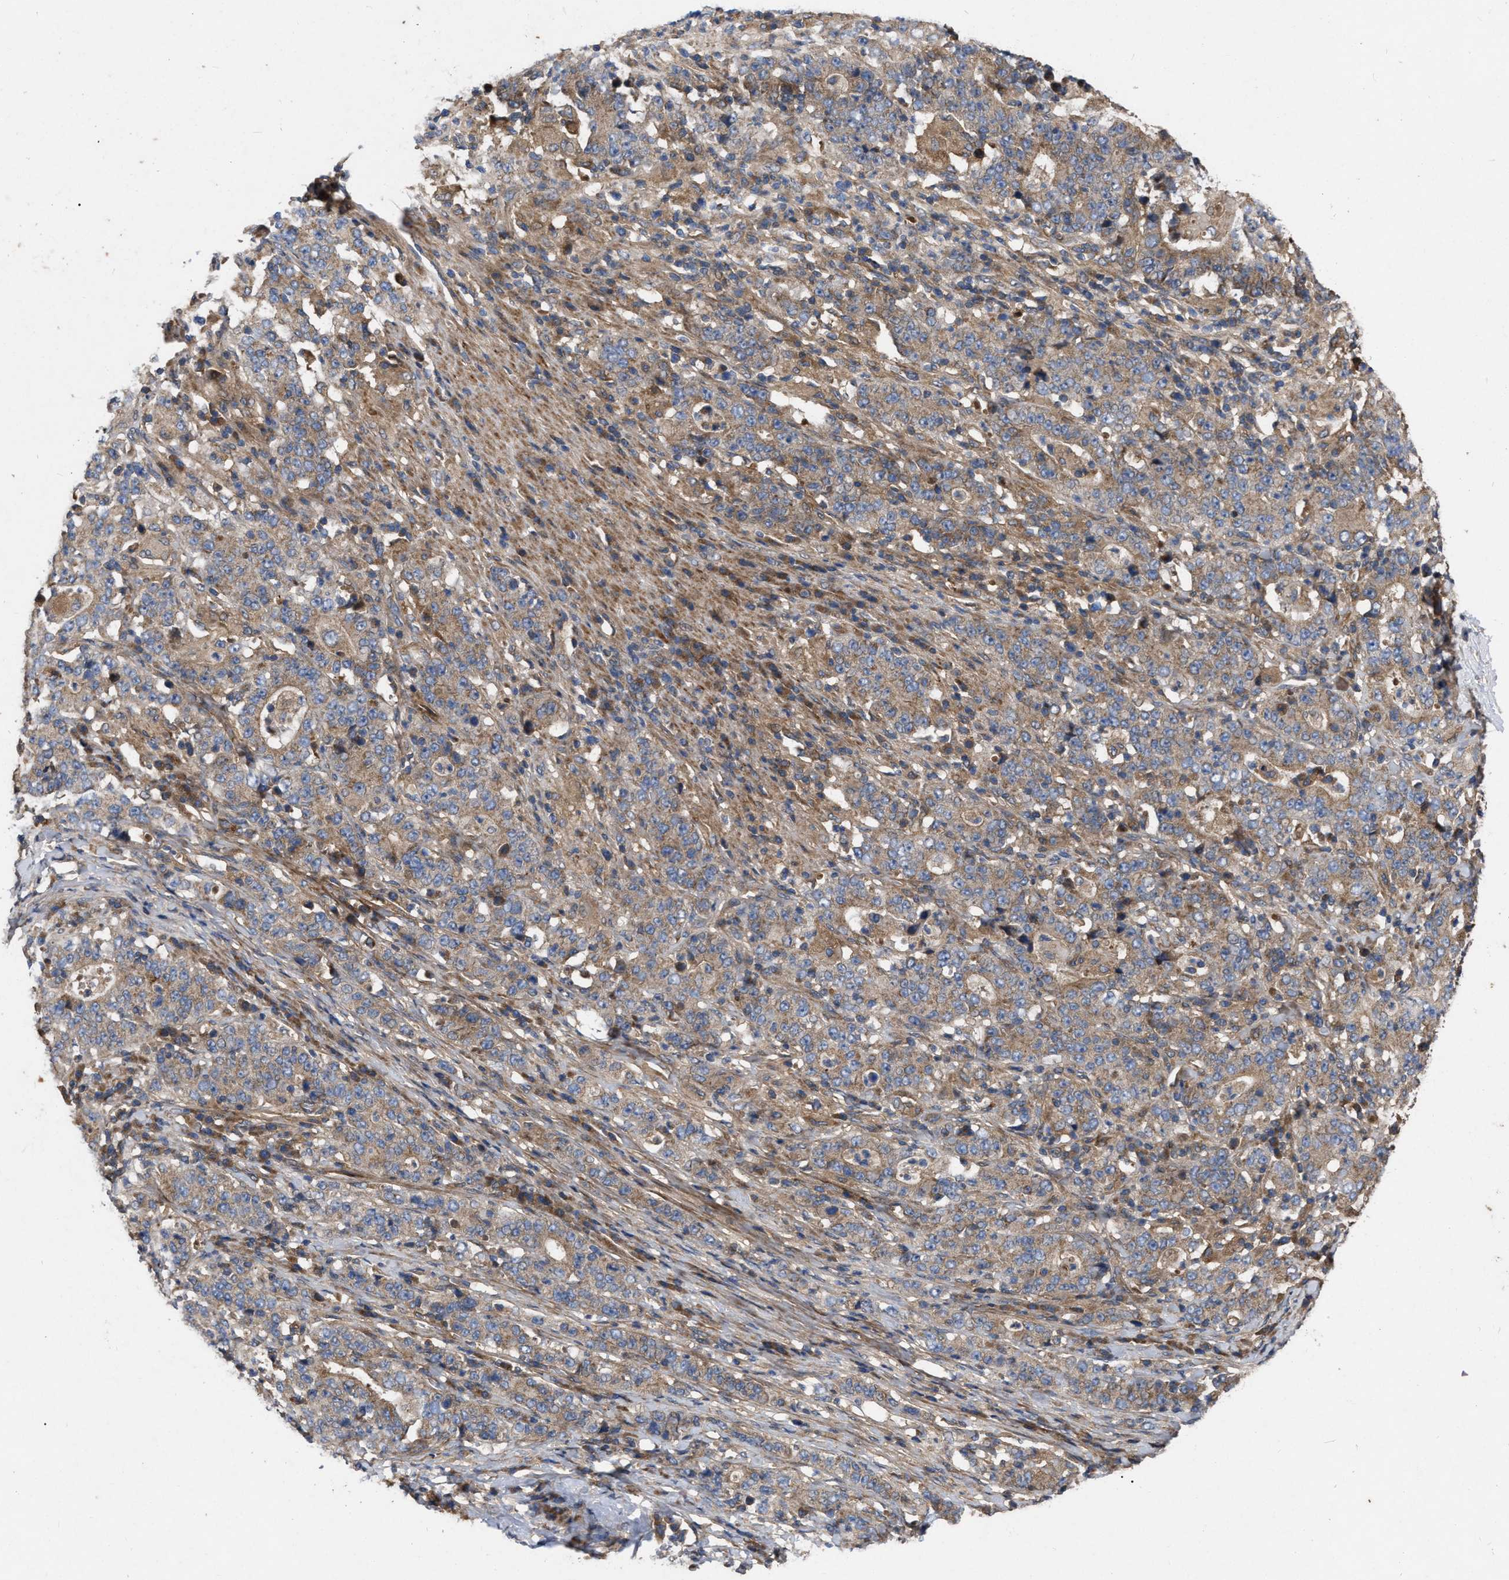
{"staining": {"intensity": "moderate", "quantity": ">75%", "location": "cytoplasmic/membranous"}, "tissue": "stomach cancer", "cell_type": "Tumor cells", "image_type": "cancer", "snomed": [{"axis": "morphology", "description": "Normal tissue, NOS"}, {"axis": "morphology", "description": "Adenocarcinoma, NOS"}, {"axis": "topography", "description": "Stomach, upper"}, {"axis": "topography", "description": "Stomach"}], "caption": "This micrograph exhibits immunohistochemistry (IHC) staining of stomach adenocarcinoma, with medium moderate cytoplasmic/membranous staining in approximately >75% of tumor cells.", "gene": "CDKN2C", "patient": {"sex": "male", "age": 59}}